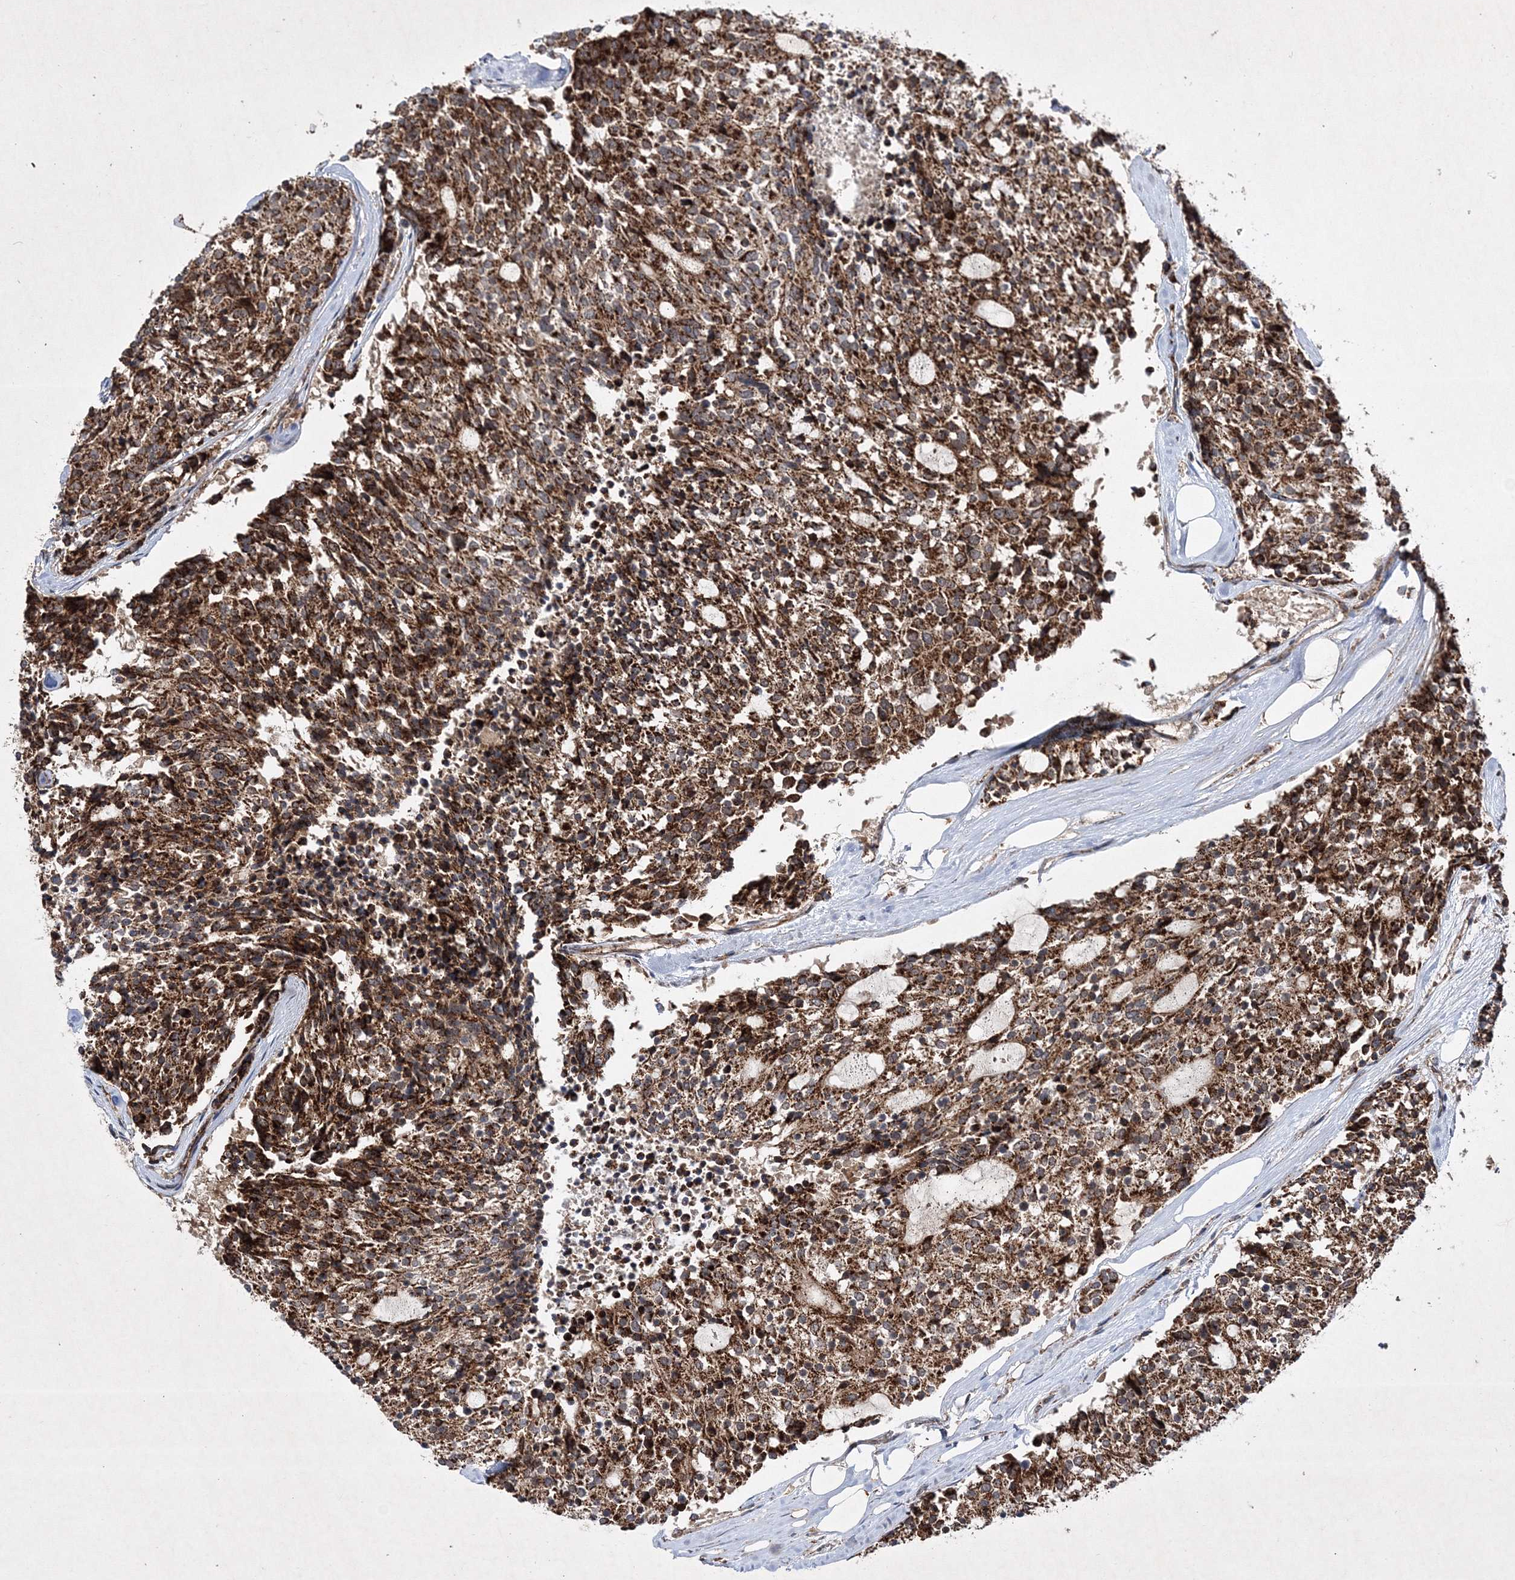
{"staining": {"intensity": "strong", "quantity": ">75%", "location": "cytoplasmic/membranous"}, "tissue": "carcinoid", "cell_type": "Tumor cells", "image_type": "cancer", "snomed": [{"axis": "morphology", "description": "Carcinoid, malignant, NOS"}, {"axis": "topography", "description": "Pancreas"}], "caption": "This image demonstrates carcinoid (malignant) stained with IHC to label a protein in brown. The cytoplasmic/membranous of tumor cells show strong positivity for the protein. Nuclei are counter-stained blue.", "gene": "SCRN3", "patient": {"sex": "female", "age": 54}}